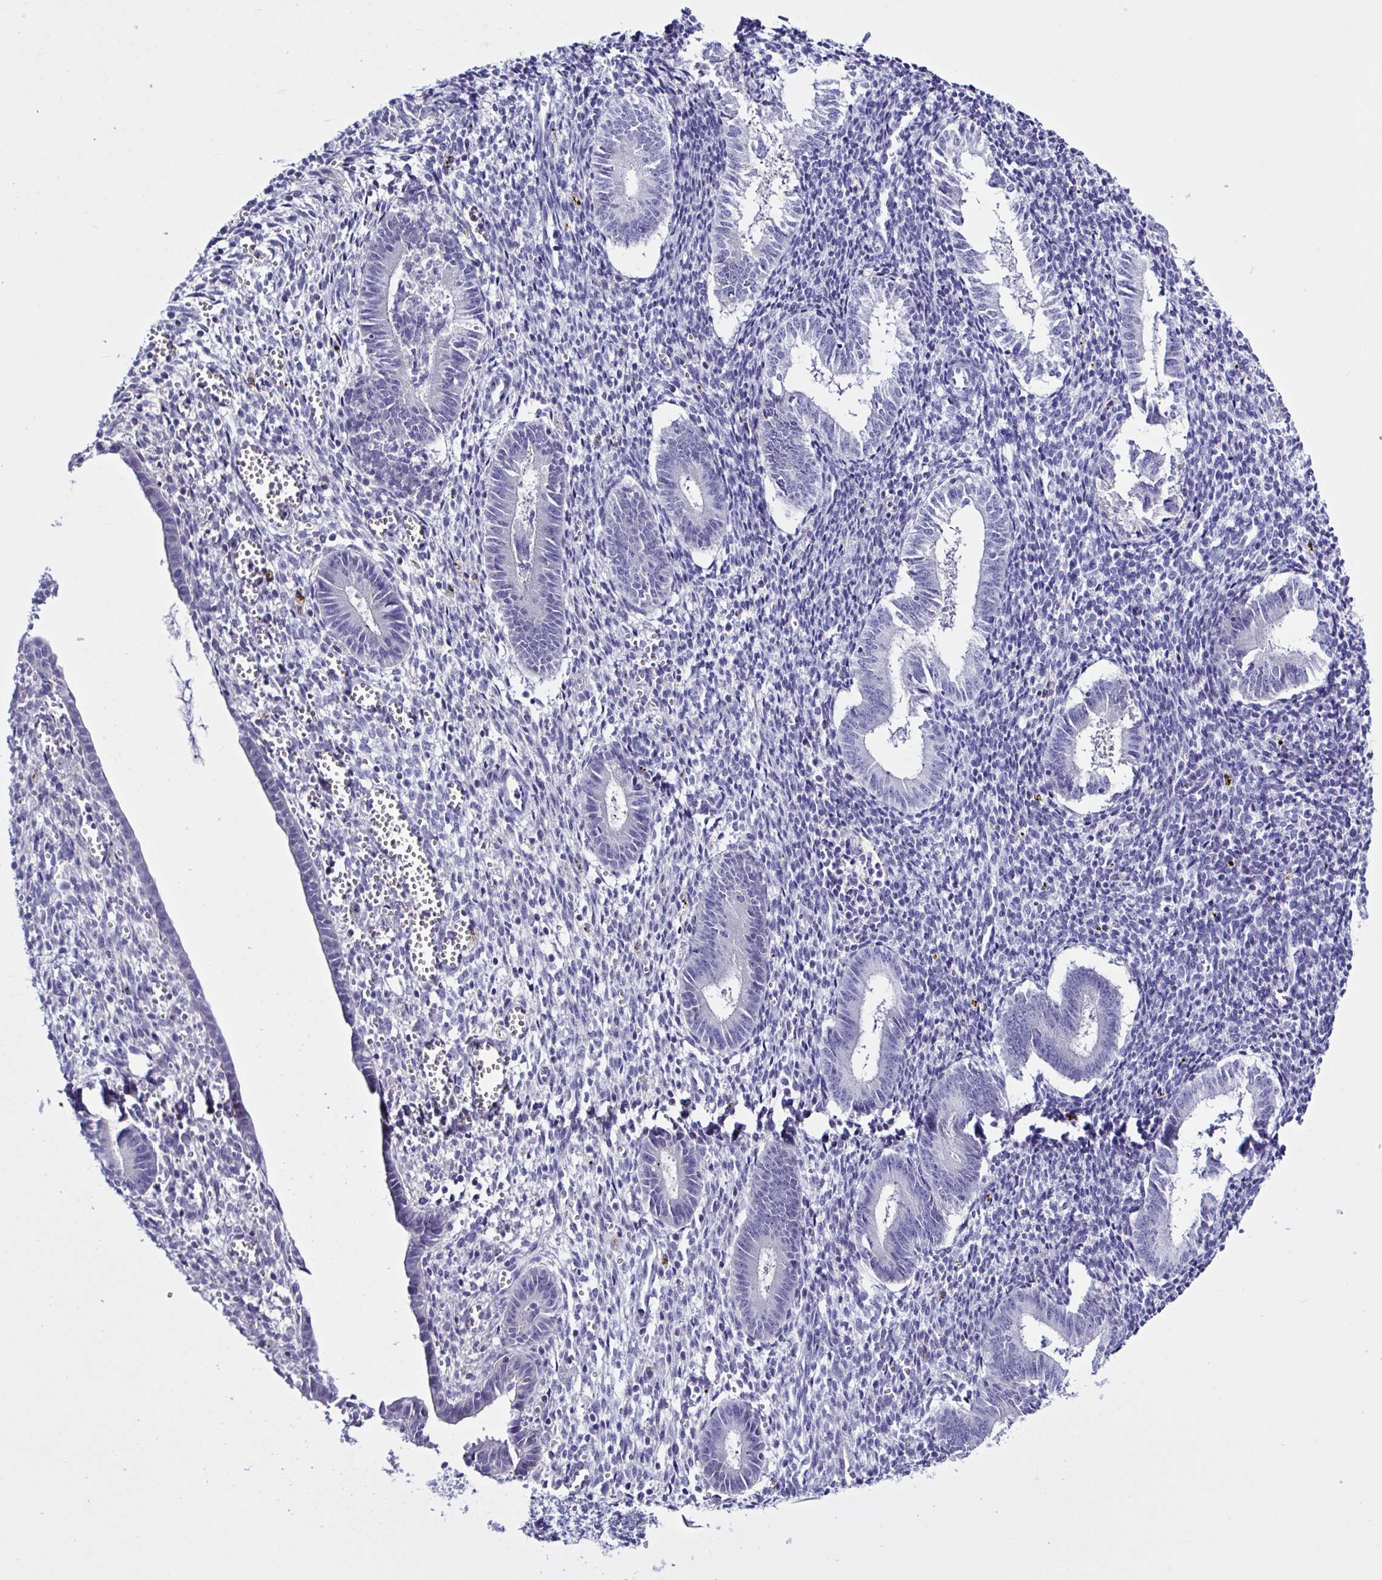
{"staining": {"intensity": "negative", "quantity": "none", "location": "none"}, "tissue": "endometrium", "cell_type": "Cells in endometrial stroma", "image_type": "normal", "snomed": [{"axis": "morphology", "description": "Normal tissue, NOS"}, {"axis": "topography", "description": "Endometrium"}], "caption": "The image shows no significant staining in cells in endometrial stroma of endometrium. (DAB (3,3'-diaminobenzidine) IHC, high magnification).", "gene": "USP35", "patient": {"sex": "female", "age": 25}}